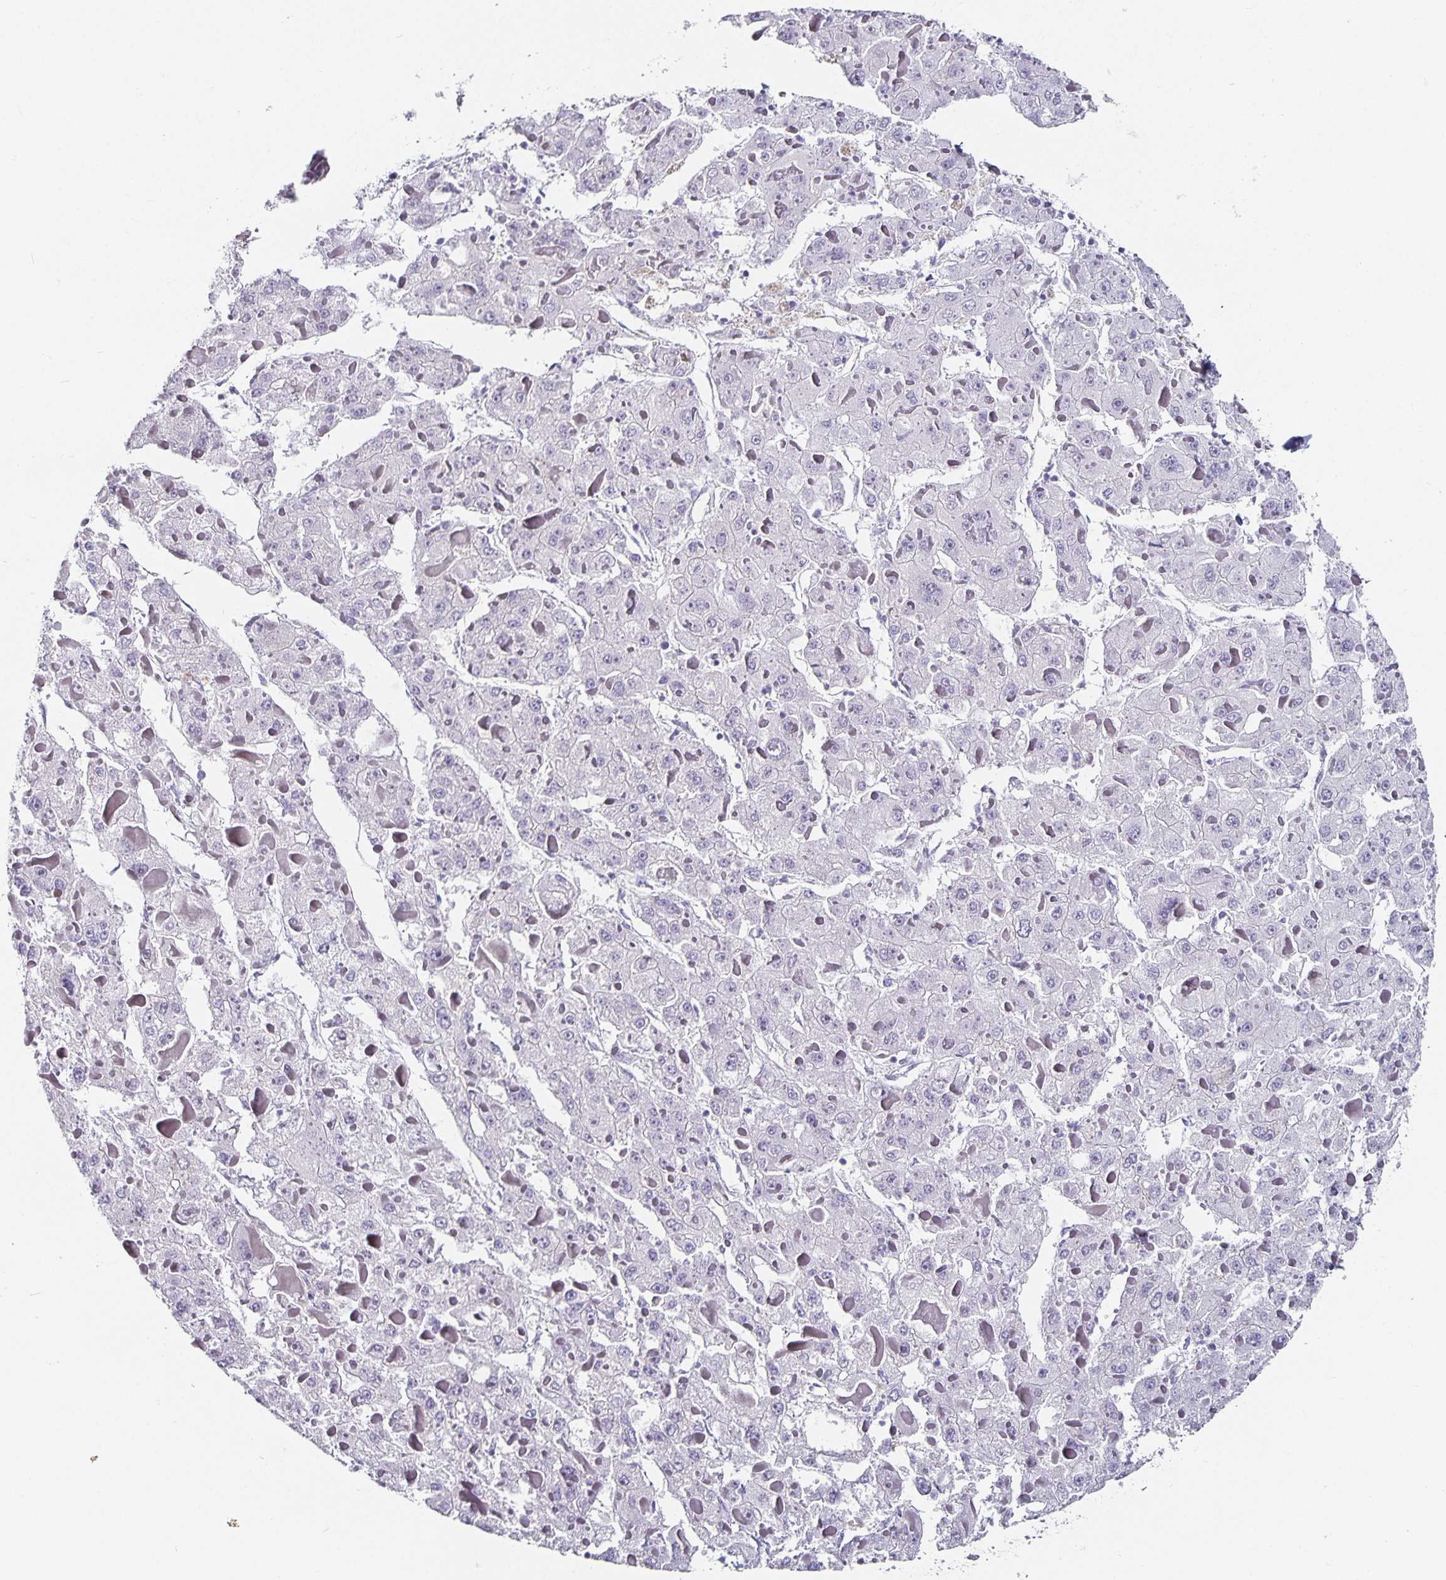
{"staining": {"intensity": "negative", "quantity": "none", "location": "none"}, "tissue": "liver cancer", "cell_type": "Tumor cells", "image_type": "cancer", "snomed": [{"axis": "morphology", "description": "Carcinoma, Hepatocellular, NOS"}, {"axis": "topography", "description": "Liver"}], "caption": "IHC photomicrograph of hepatocellular carcinoma (liver) stained for a protein (brown), which exhibits no staining in tumor cells.", "gene": "CHGA", "patient": {"sex": "female", "age": 73}}